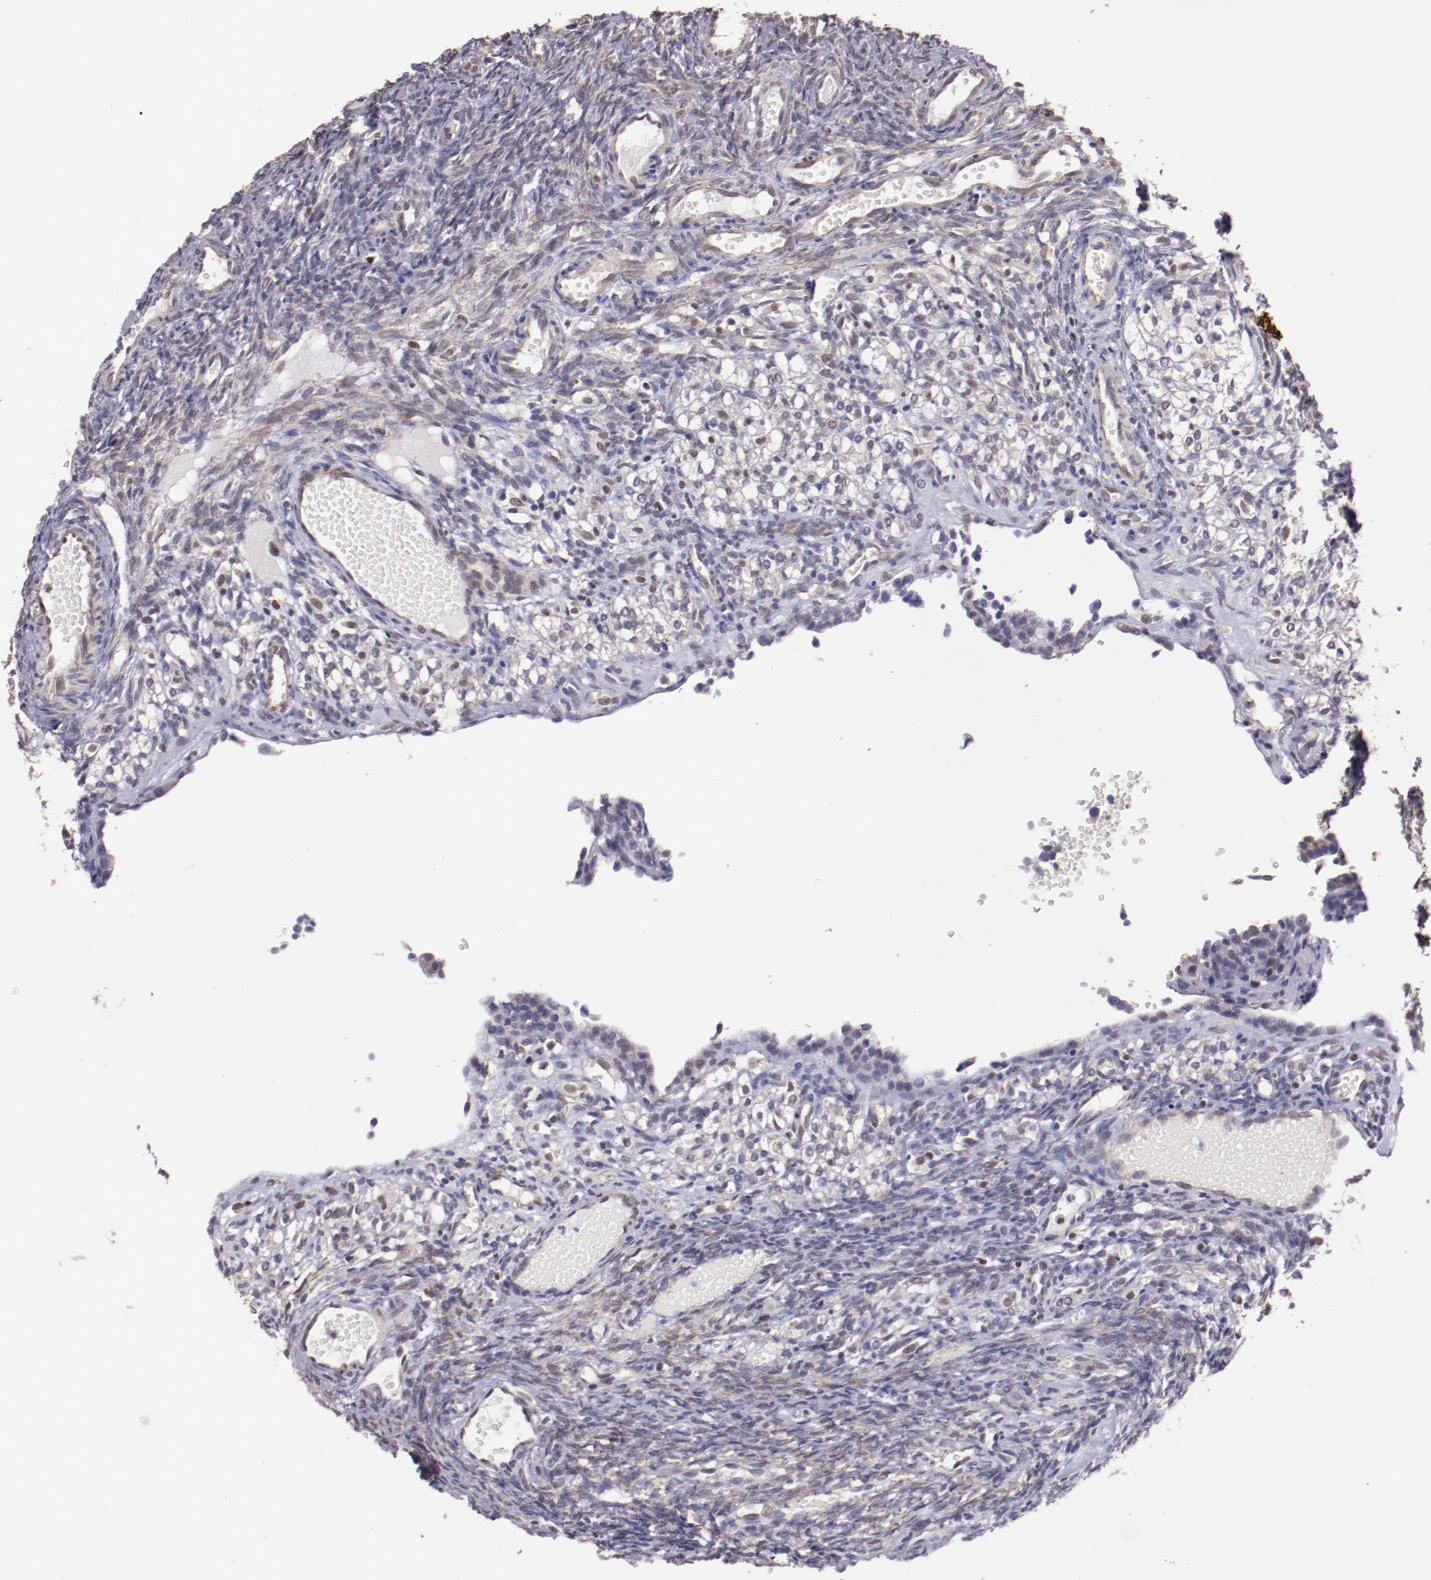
{"staining": {"intensity": "weak", "quantity": "25%-75%", "location": "cytoplasmic/membranous"}, "tissue": "ovary", "cell_type": "Ovarian stroma cells", "image_type": "normal", "snomed": [{"axis": "morphology", "description": "Normal tissue, NOS"}, {"axis": "topography", "description": "Ovary"}], "caption": "Weak cytoplasmic/membranous staining for a protein is identified in approximately 25%-75% of ovarian stroma cells of normal ovary using IHC.", "gene": "ELF1", "patient": {"sex": "female", "age": 35}}